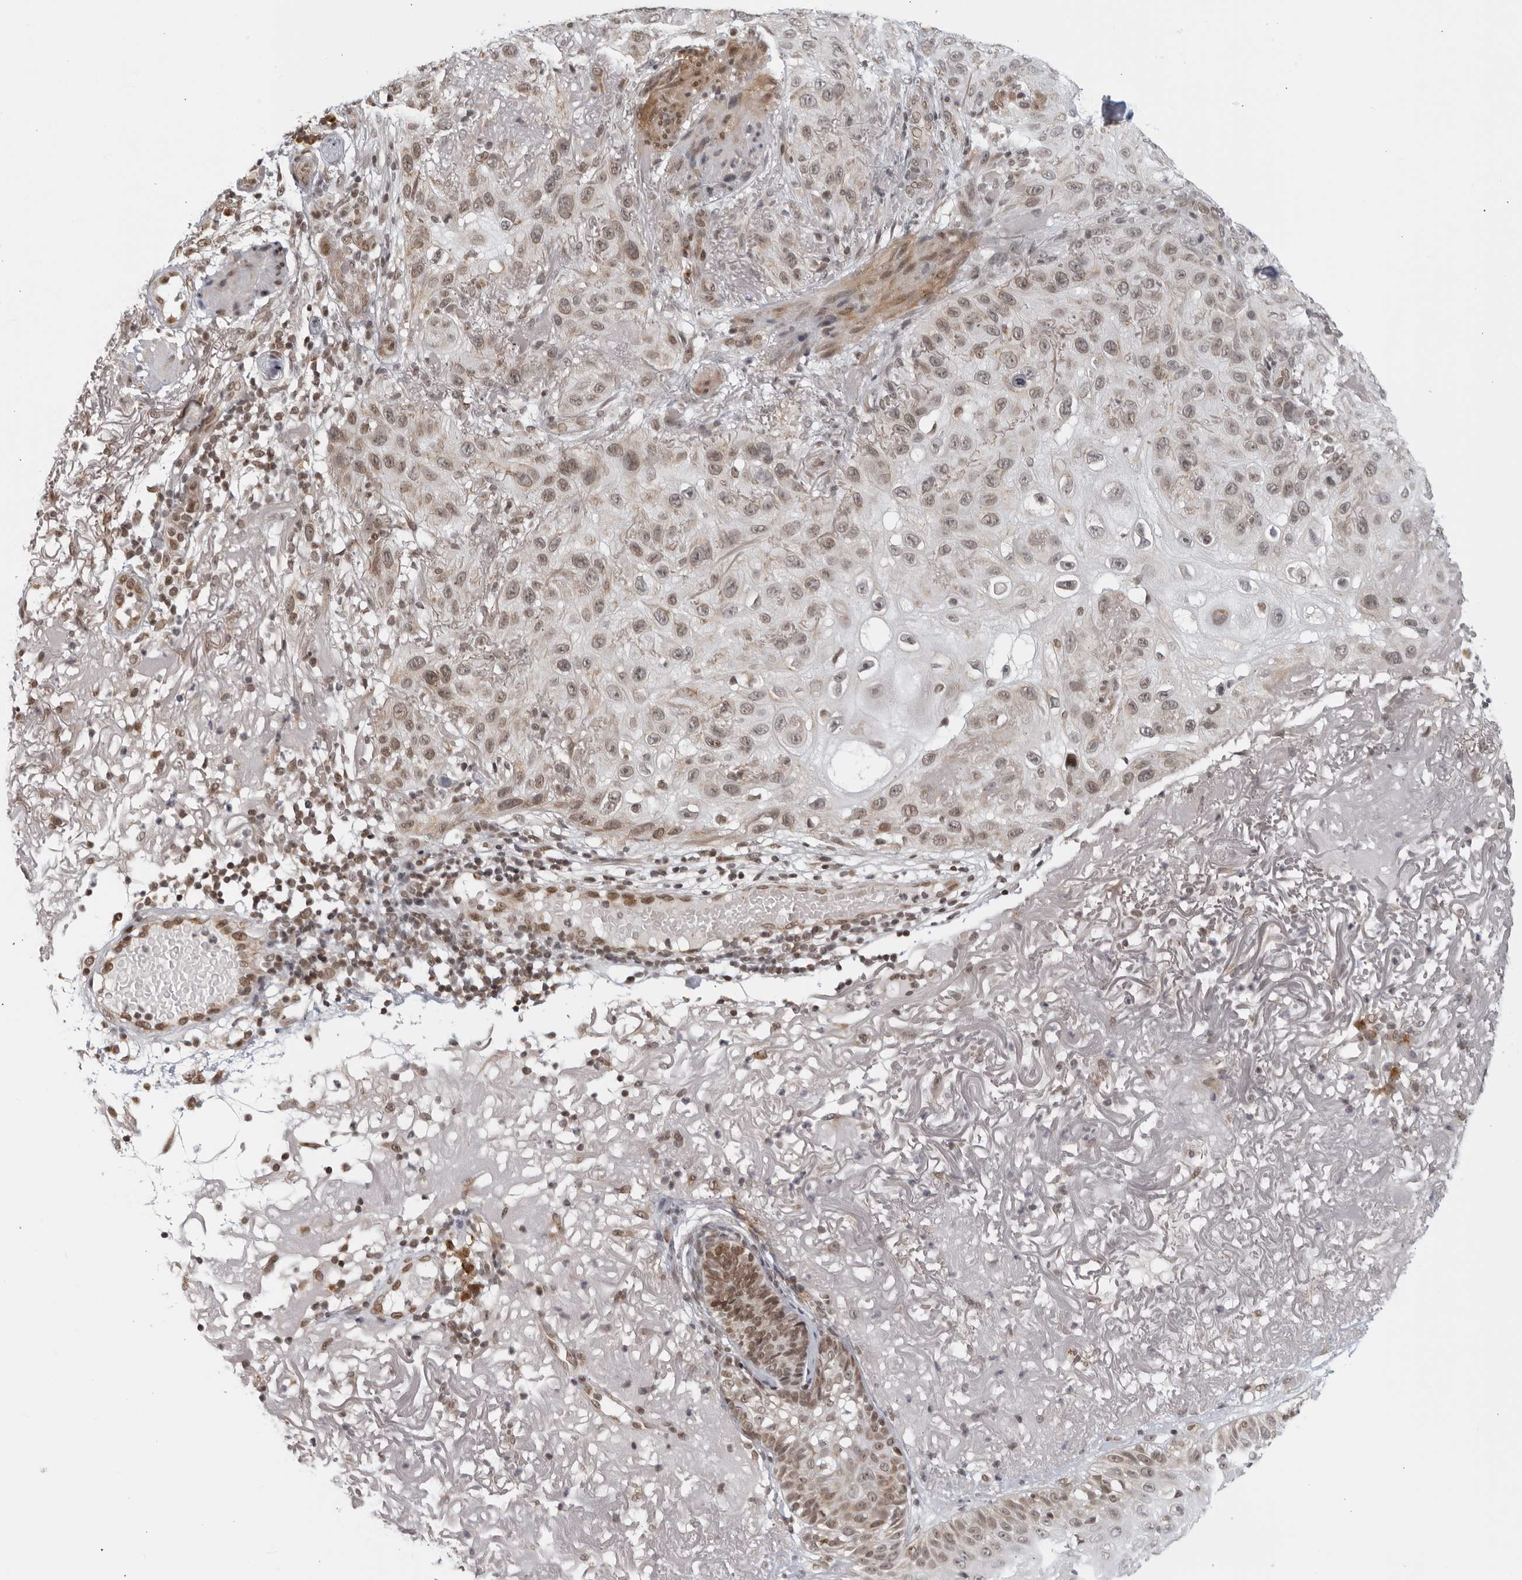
{"staining": {"intensity": "weak", "quantity": "25%-75%", "location": "cytoplasmic/membranous"}, "tissue": "skin cancer", "cell_type": "Tumor cells", "image_type": "cancer", "snomed": [{"axis": "morphology", "description": "Normal tissue, NOS"}, {"axis": "morphology", "description": "Squamous cell carcinoma, NOS"}, {"axis": "topography", "description": "Skin"}], "caption": "Human skin squamous cell carcinoma stained for a protein (brown) reveals weak cytoplasmic/membranous positive positivity in approximately 25%-75% of tumor cells.", "gene": "RAB11FIP3", "patient": {"sex": "female", "age": 96}}